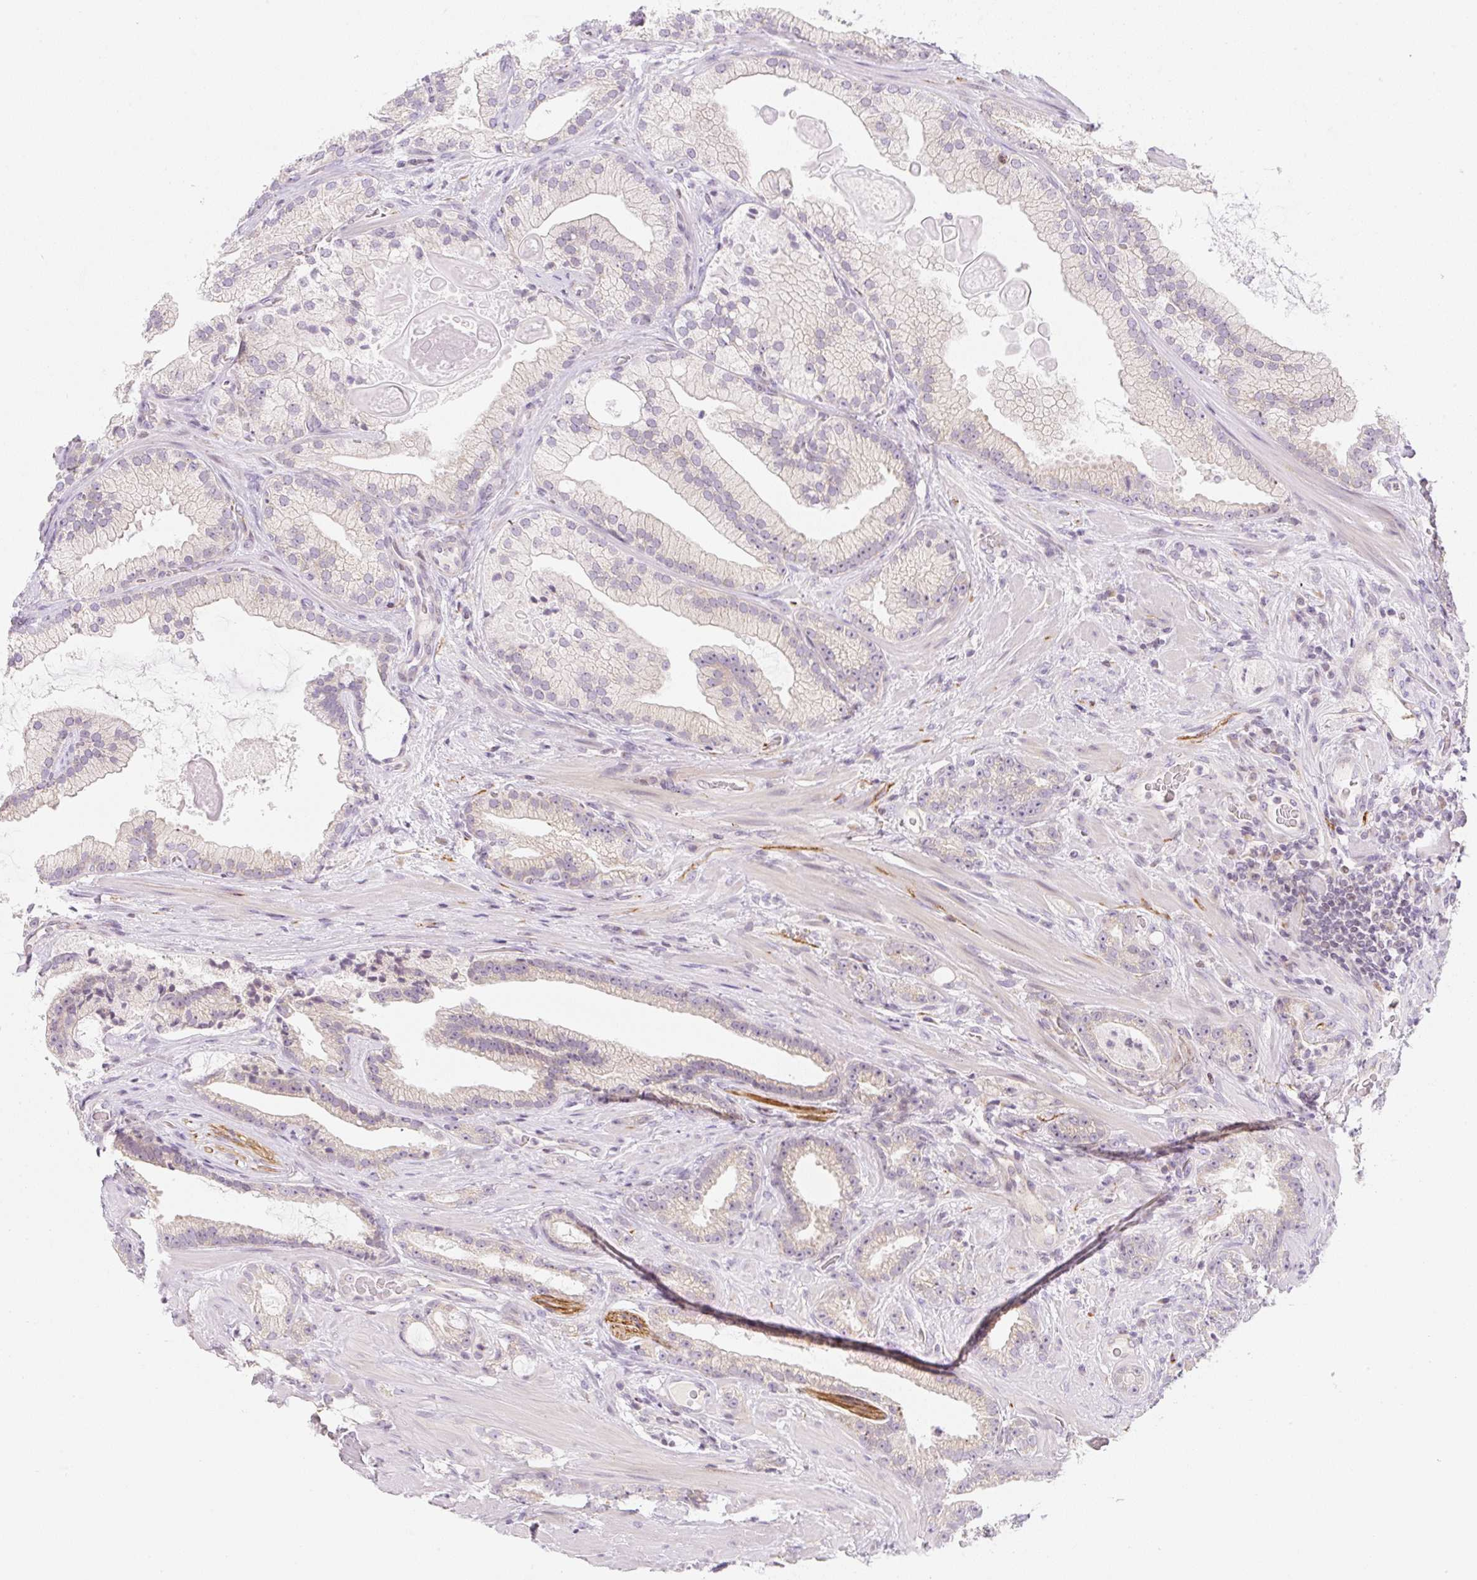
{"staining": {"intensity": "moderate", "quantity": "<25%", "location": "cytoplasmic/membranous"}, "tissue": "prostate cancer", "cell_type": "Tumor cells", "image_type": "cancer", "snomed": [{"axis": "morphology", "description": "Adenocarcinoma, High grade"}, {"axis": "topography", "description": "Prostate"}], "caption": "Prostate cancer (high-grade adenocarcinoma) stained with DAB immunohistochemistry (IHC) exhibits low levels of moderate cytoplasmic/membranous positivity in approximately <25% of tumor cells. Ihc stains the protein of interest in brown and the nuclei are stained blue.", "gene": "CASKIN1", "patient": {"sex": "male", "age": 68}}